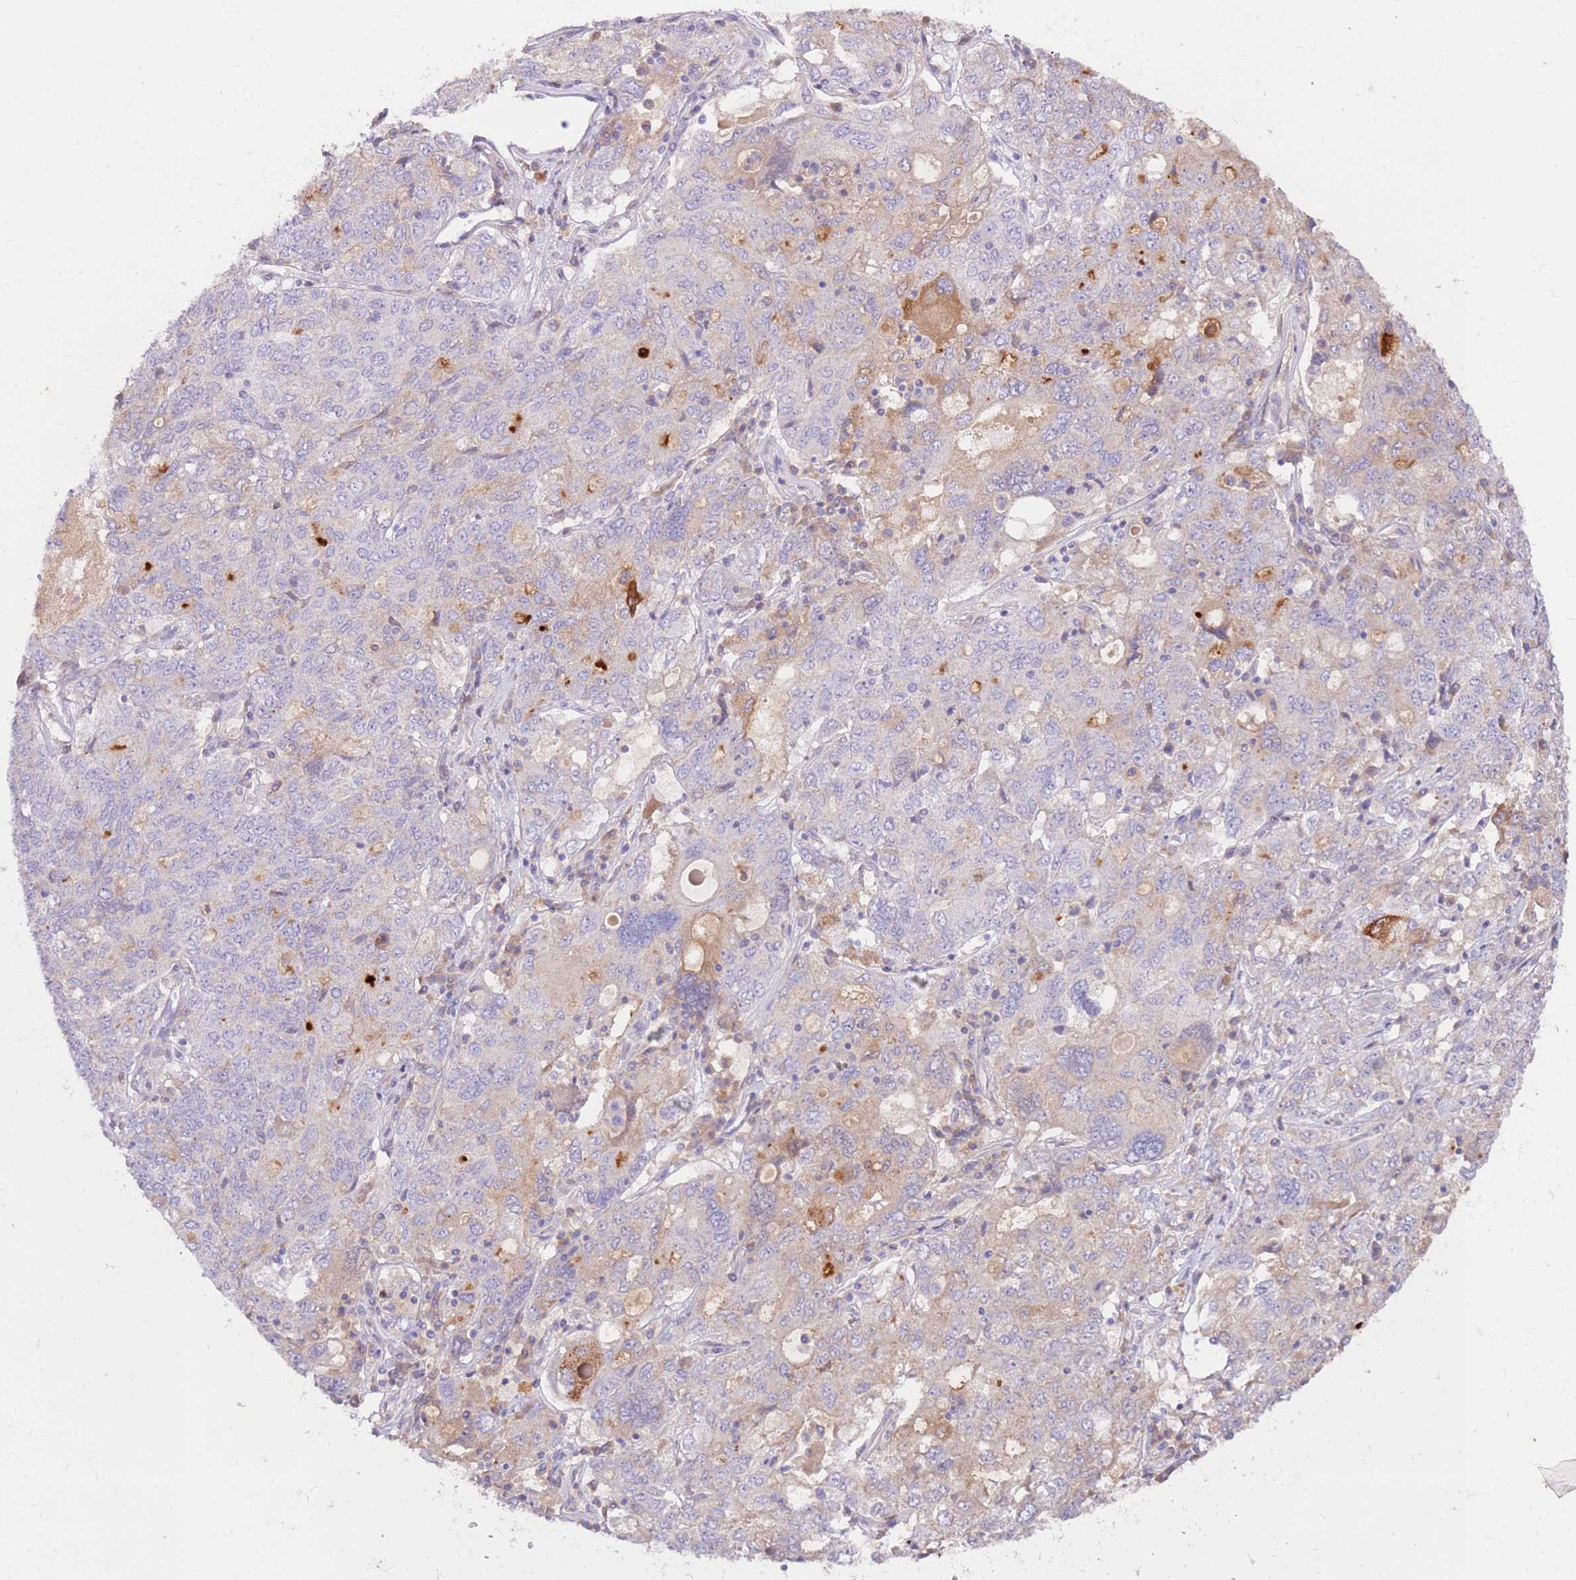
{"staining": {"intensity": "weak", "quantity": "<25%", "location": "cytoplasmic/membranous"}, "tissue": "ovarian cancer", "cell_type": "Tumor cells", "image_type": "cancer", "snomed": [{"axis": "morphology", "description": "Carcinoma, endometroid"}, {"axis": "topography", "description": "Ovary"}], "caption": "An IHC image of ovarian cancer (endometroid carcinoma) is shown. There is no staining in tumor cells of ovarian cancer (endometroid carcinoma). Nuclei are stained in blue.", "gene": "SLC44A4", "patient": {"sex": "female", "age": 62}}